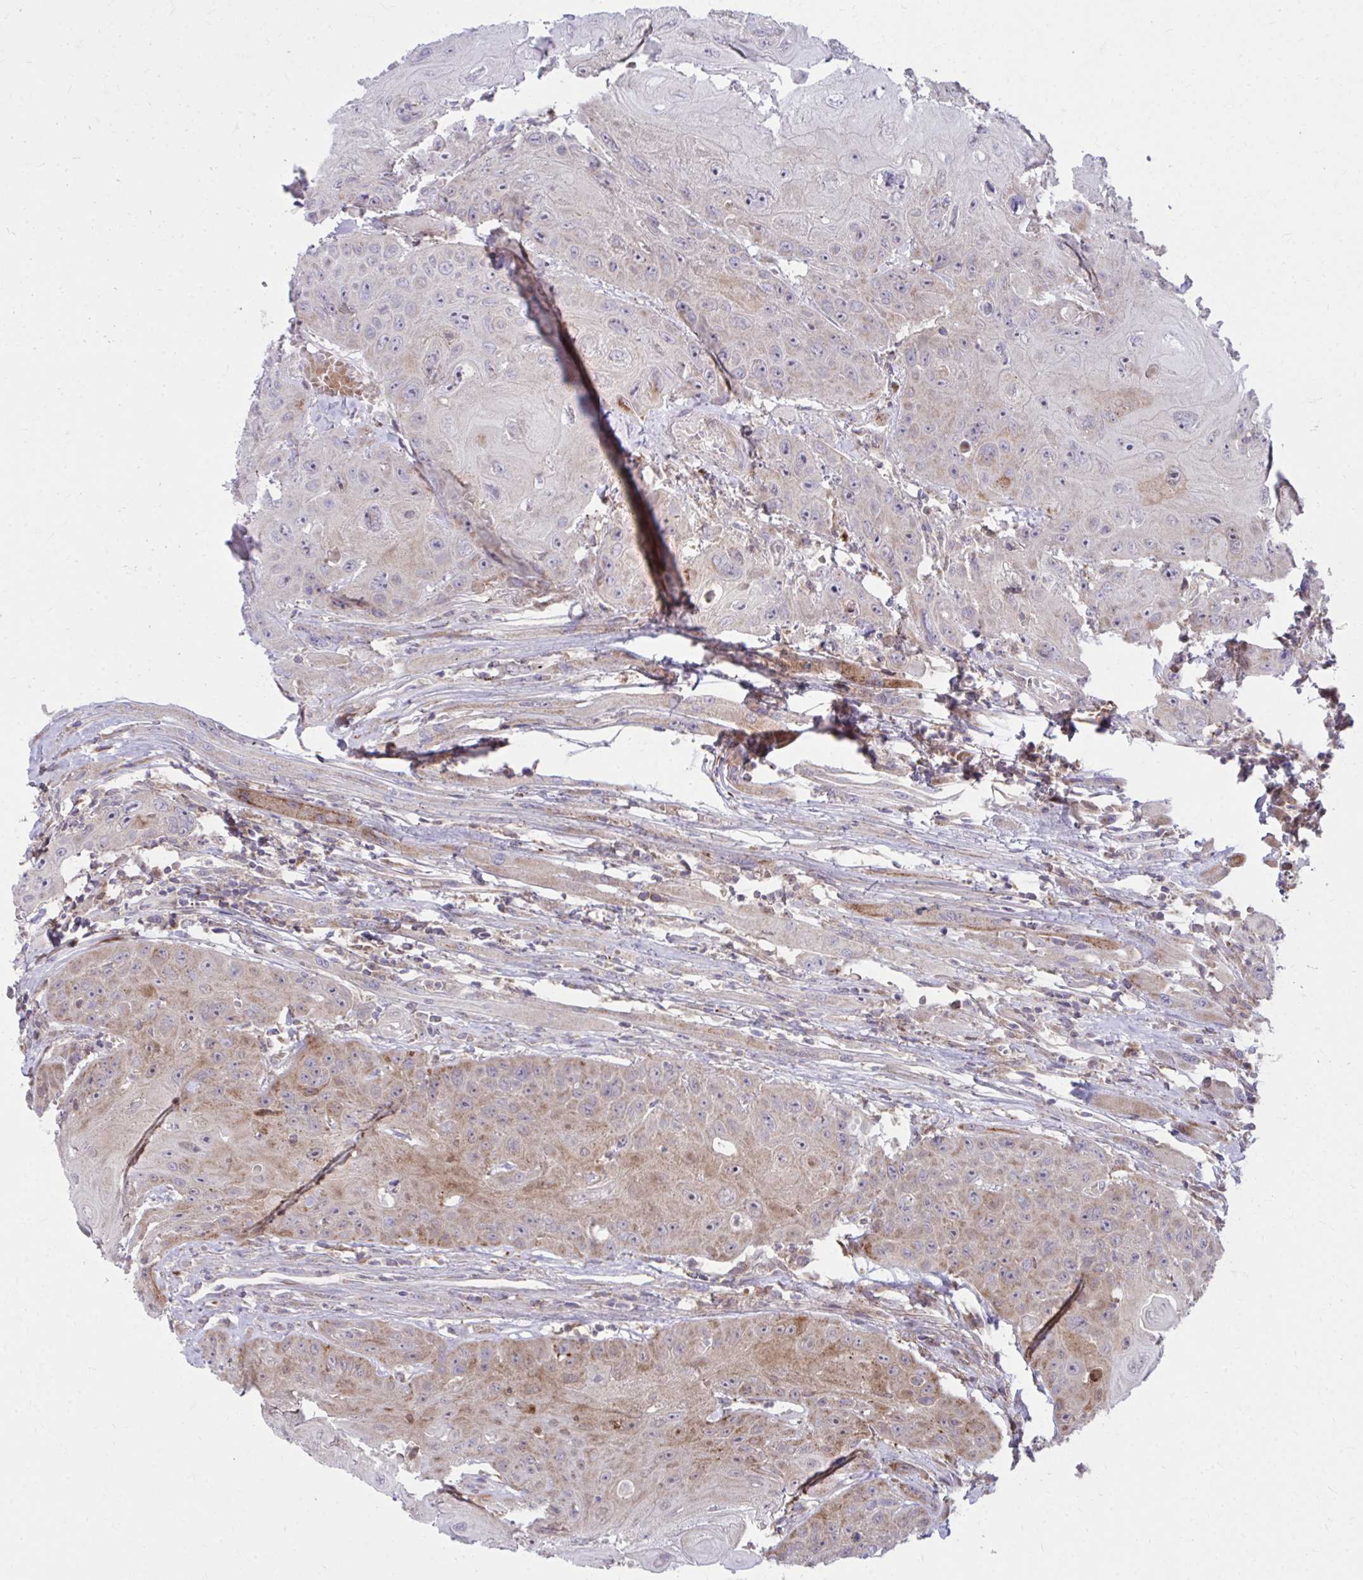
{"staining": {"intensity": "moderate", "quantity": "<25%", "location": "cytoplasmic/membranous"}, "tissue": "head and neck cancer", "cell_type": "Tumor cells", "image_type": "cancer", "snomed": [{"axis": "morphology", "description": "Squamous cell carcinoma, NOS"}, {"axis": "topography", "description": "Head-Neck"}], "caption": "Head and neck cancer was stained to show a protein in brown. There is low levels of moderate cytoplasmic/membranous staining in about <25% of tumor cells.", "gene": "C16orf54", "patient": {"sex": "female", "age": 59}}